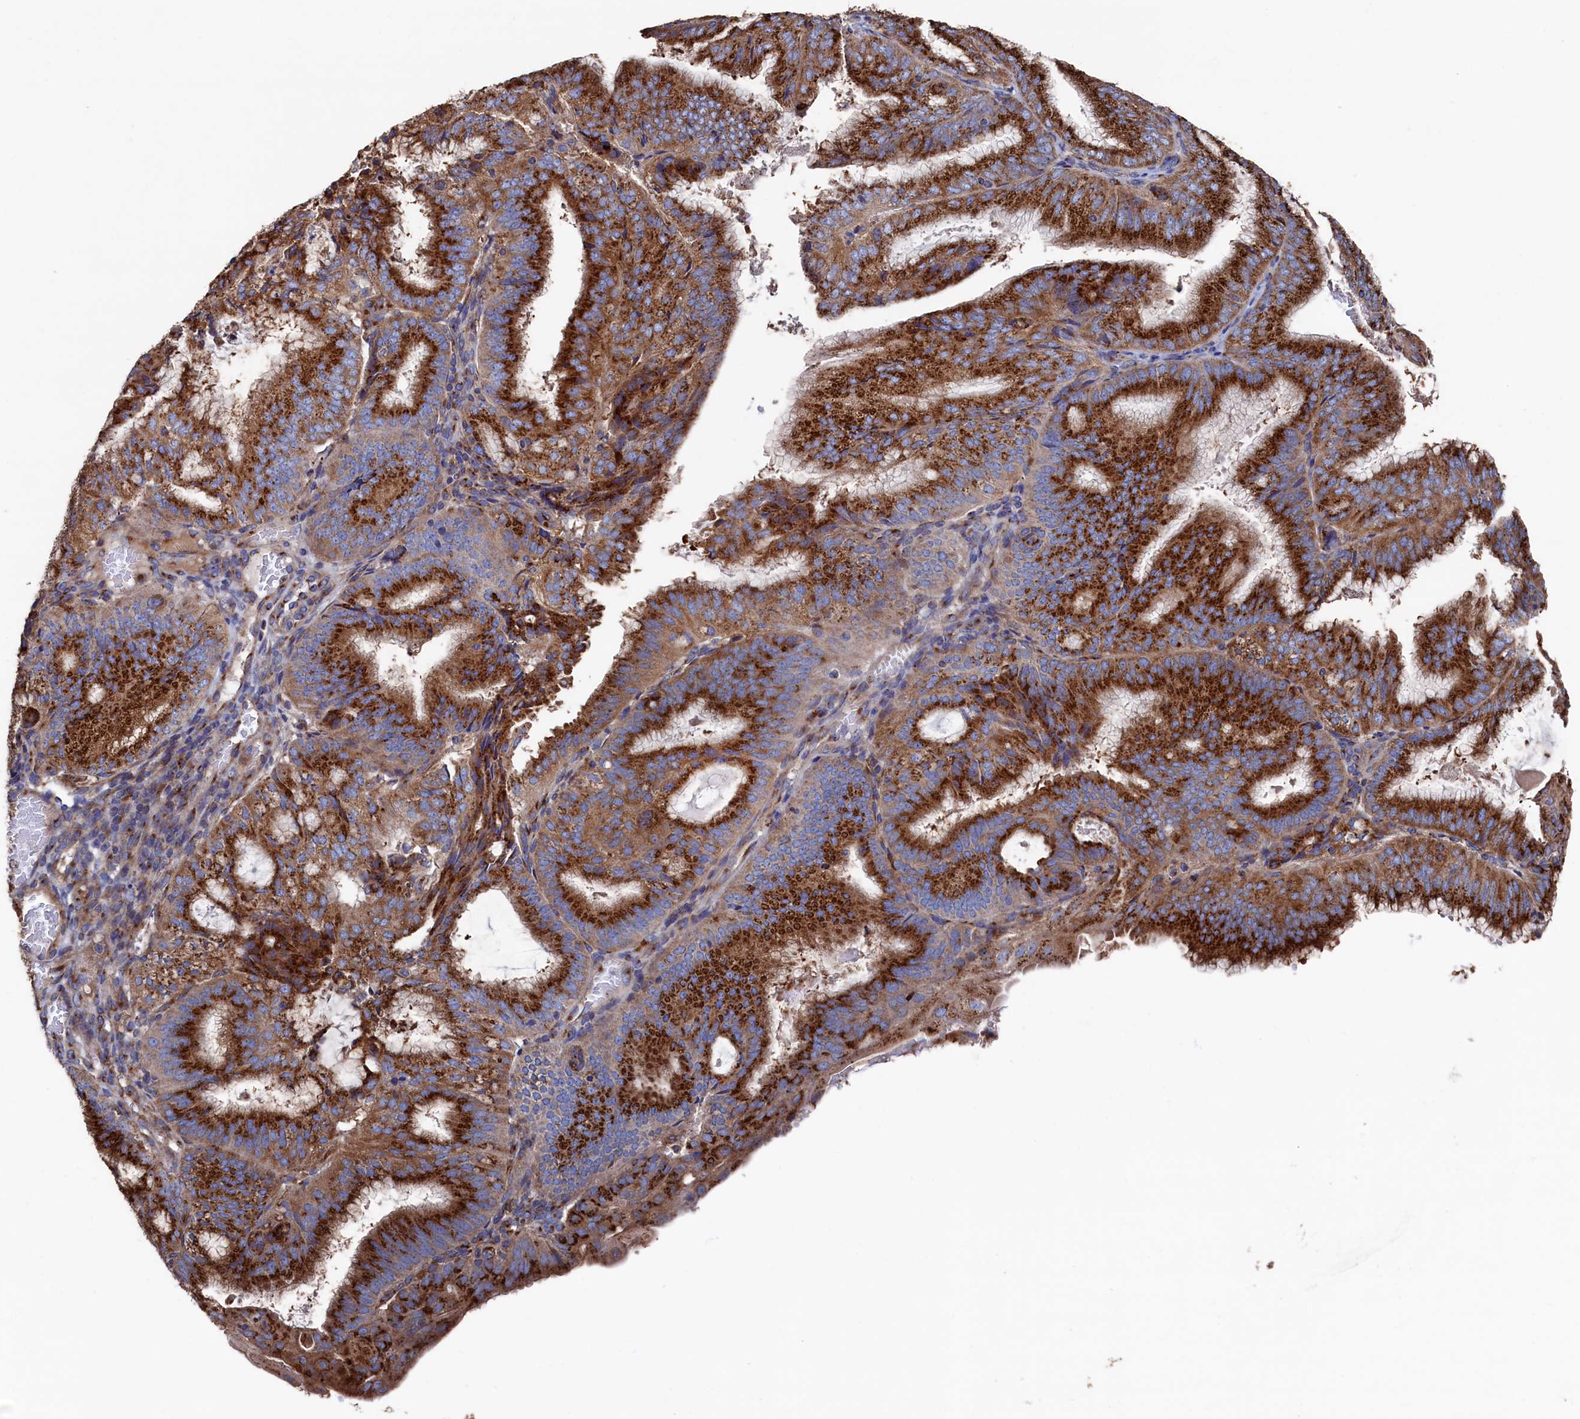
{"staining": {"intensity": "strong", "quantity": ">75%", "location": "cytoplasmic/membranous"}, "tissue": "endometrial cancer", "cell_type": "Tumor cells", "image_type": "cancer", "snomed": [{"axis": "morphology", "description": "Adenocarcinoma, NOS"}, {"axis": "topography", "description": "Endometrium"}], "caption": "Immunohistochemical staining of endometrial cancer (adenocarcinoma) exhibits high levels of strong cytoplasmic/membranous protein expression in approximately >75% of tumor cells. The protein is shown in brown color, while the nuclei are stained blue.", "gene": "PRRC1", "patient": {"sex": "female", "age": 49}}